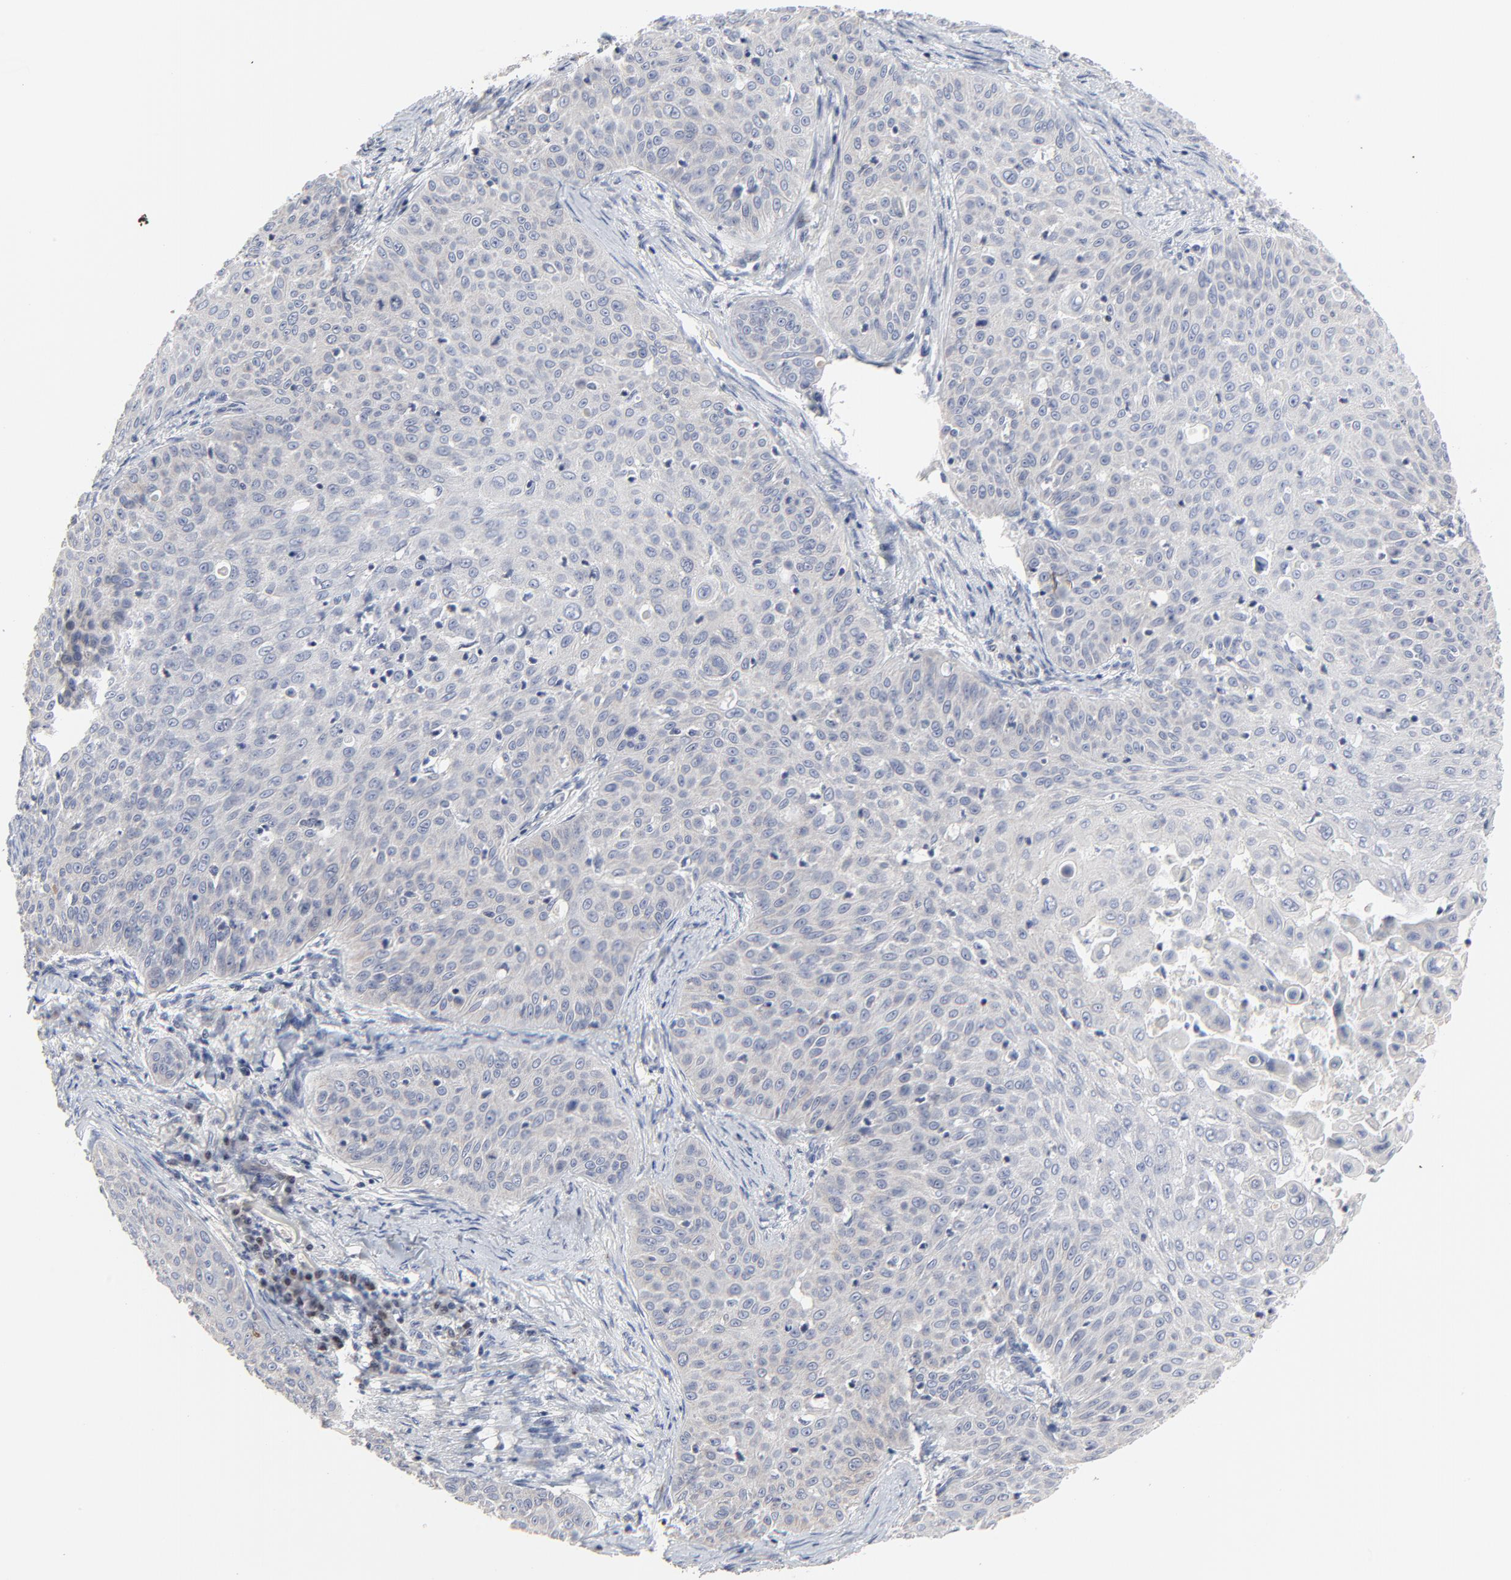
{"staining": {"intensity": "negative", "quantity": "none", "location": "none"}, "tissue": "skin cancer", "cell_type": "Tumor cells", "image_type": "cancer", "snomed": [{"axis": "morphology", "description": "Squamous cell carcinoma, NOS"}, {"axis": "topography", "description": "Skin"}], "caption": "Immunohistochemistry (IHC) photomicrograph of neoplastic tissue: skin cancer (squamous cell carcinoma) stained with DAB shows no significant protein staining in tumor cells.", "gene": "LNX1", "patient": {"sex": "male", "age": 82}}